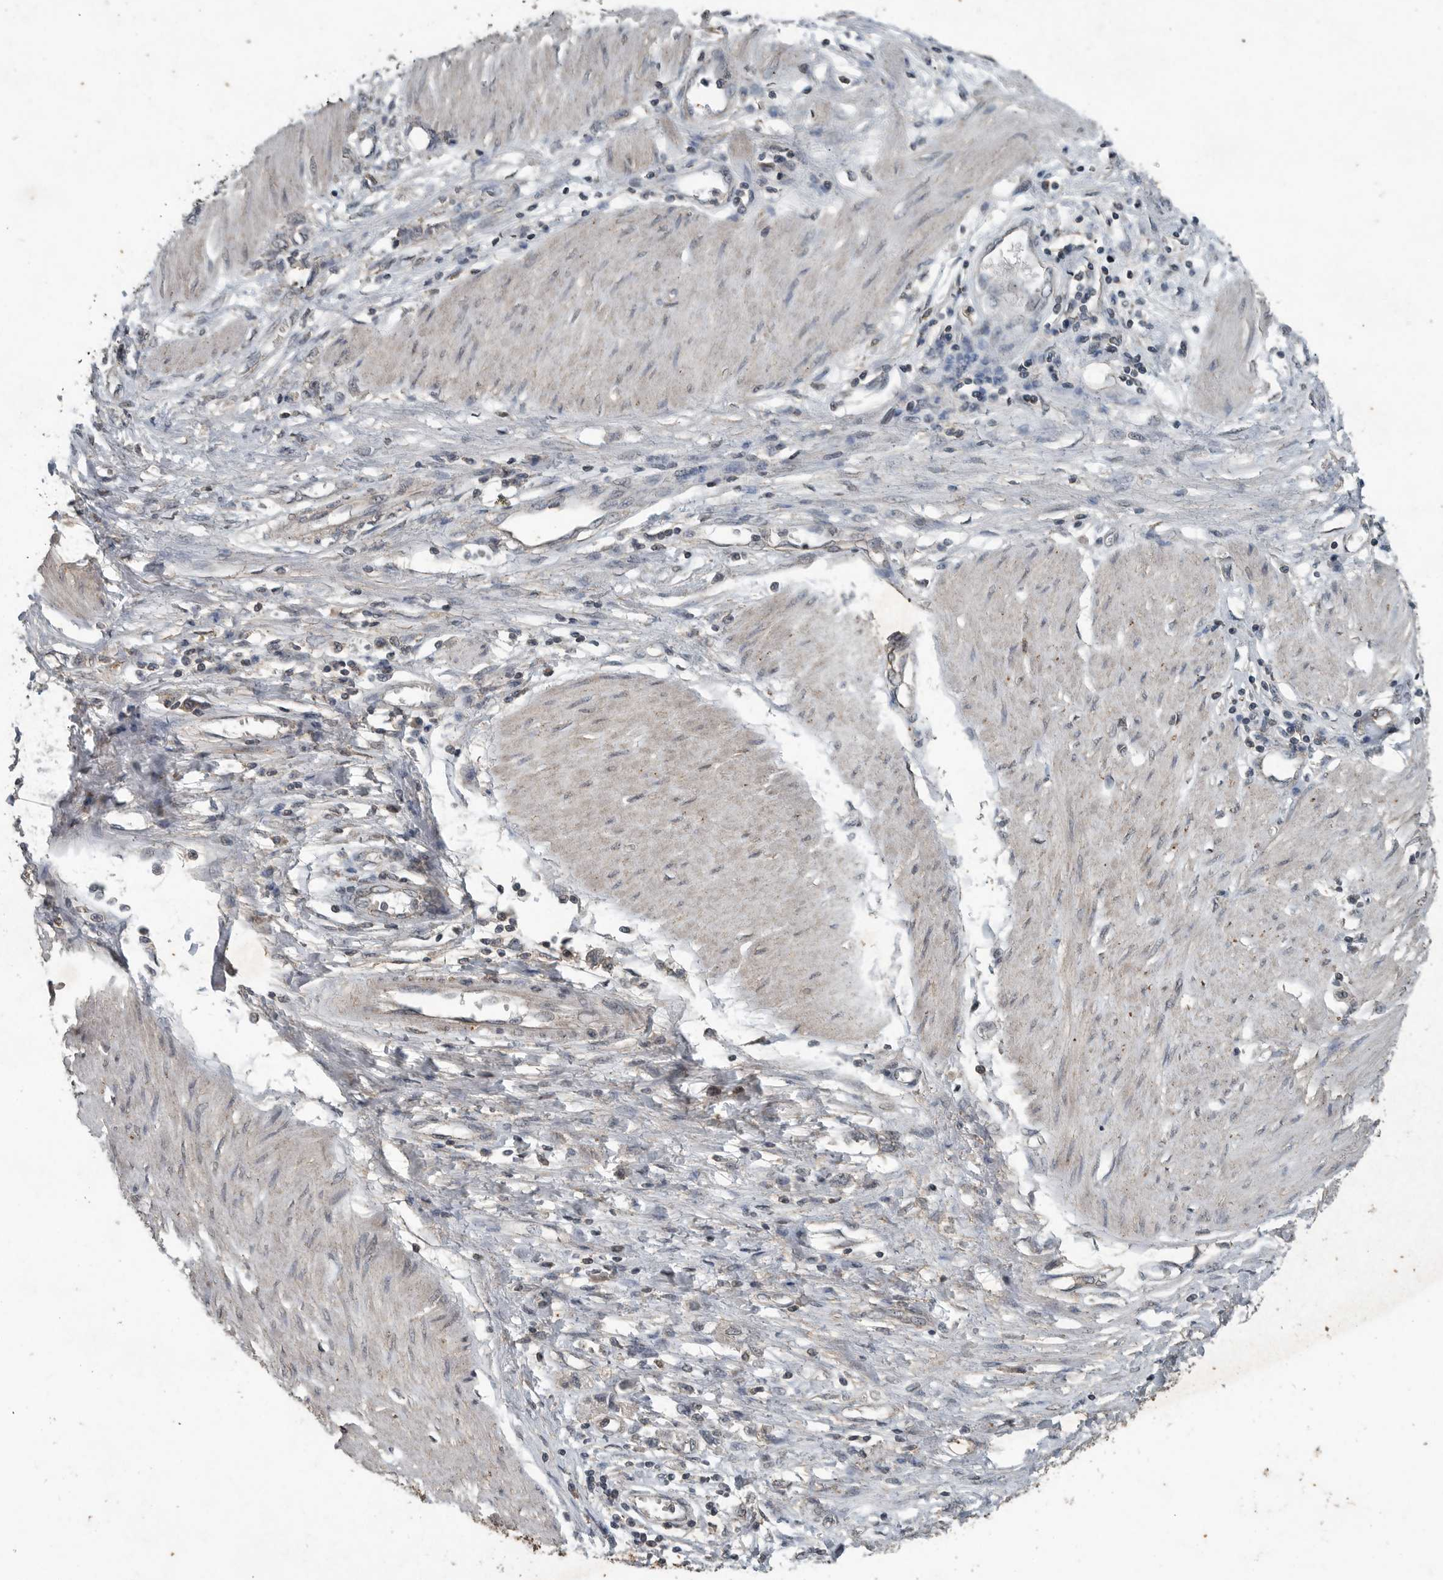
{"staining": {"intensity": "negative", "quantity": "none", "location": "none"}, "tissue": "stomach cancer", "cell_type": "Tumor cells", "image_type": "cancer", "snomed": [{"axis": "morphology", "description": "Adenocarcinoma, NOS"}, {"axis": "topography", "description": "Stomach"}], "caption": "This photomicrograph is of stomach cancer (adenocarcinoma) stained with IHC to label a protein in brown with the nuclei are counter-stained blue. There is no expression in tumor cells. (Brightfield microscopy of DAB (3,3'-diaminobenzidine) immunohistochemistry at high magnification).", "gene": "IL6ST", "patient": {"sex": "female", "age": 76}}